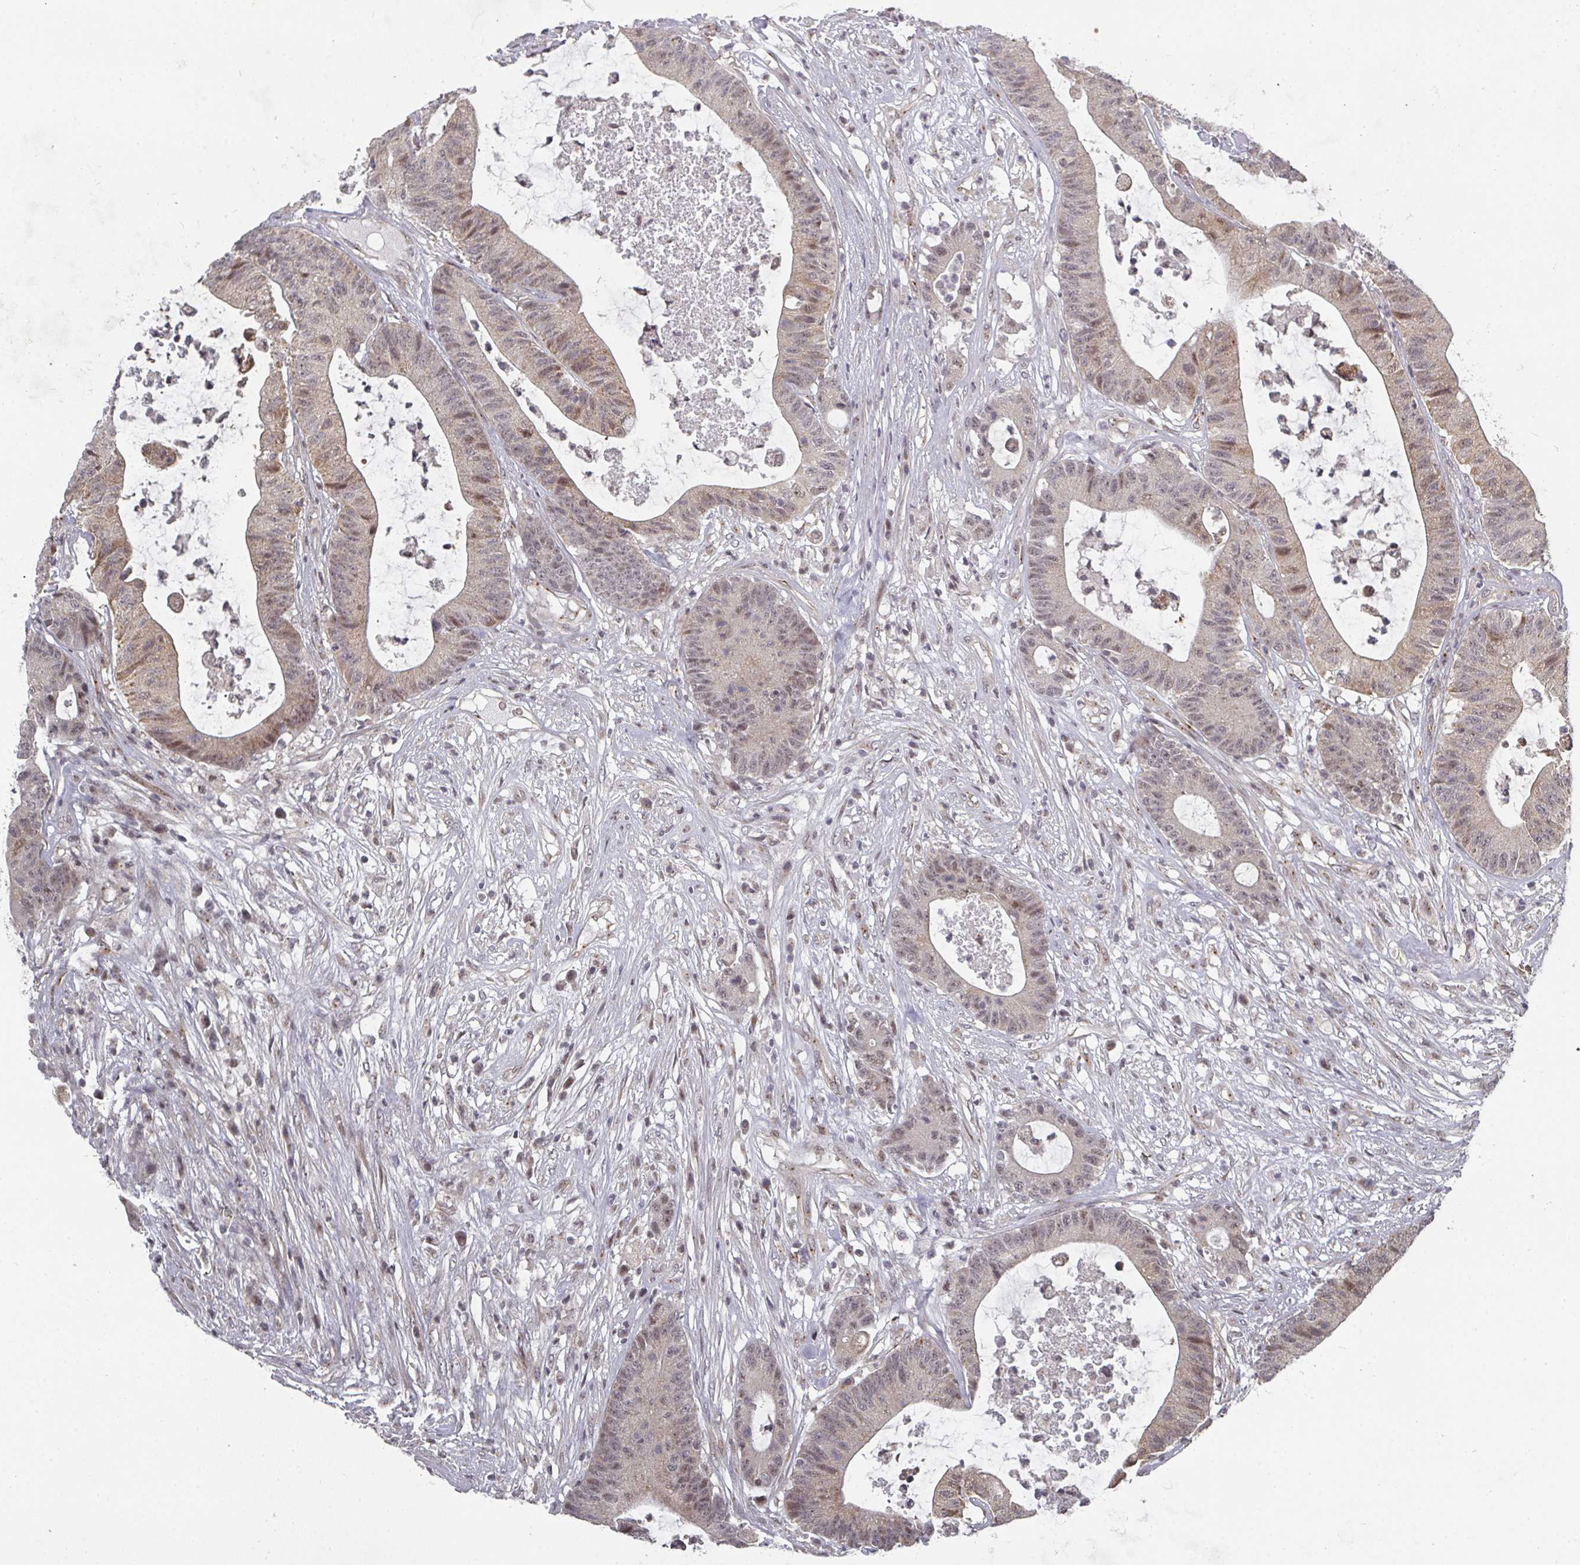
{"staining": {"intensity": "weak", "quantity": ">75%", "location": "cytoplasmic/membranous,nuclear"}, "tissue": "colorectal cancer", "cell_type": "Tumor cells", "image_type": "cancer", "snomed": [{"axis": "morphology", "description": "Adenocarcinoma, NOS"}, {"axis": "topography", "description": "Colon"}], "caption": "There is low levels of weak cytoplasmic/membranous and nuclear staining in tumor cells of adenocarcinoma (colorectal), as demonstrated by immunohistochemical staining (brown color).", "gene": "KIF1C", "patient": {"sex": "female", "age": 84}}